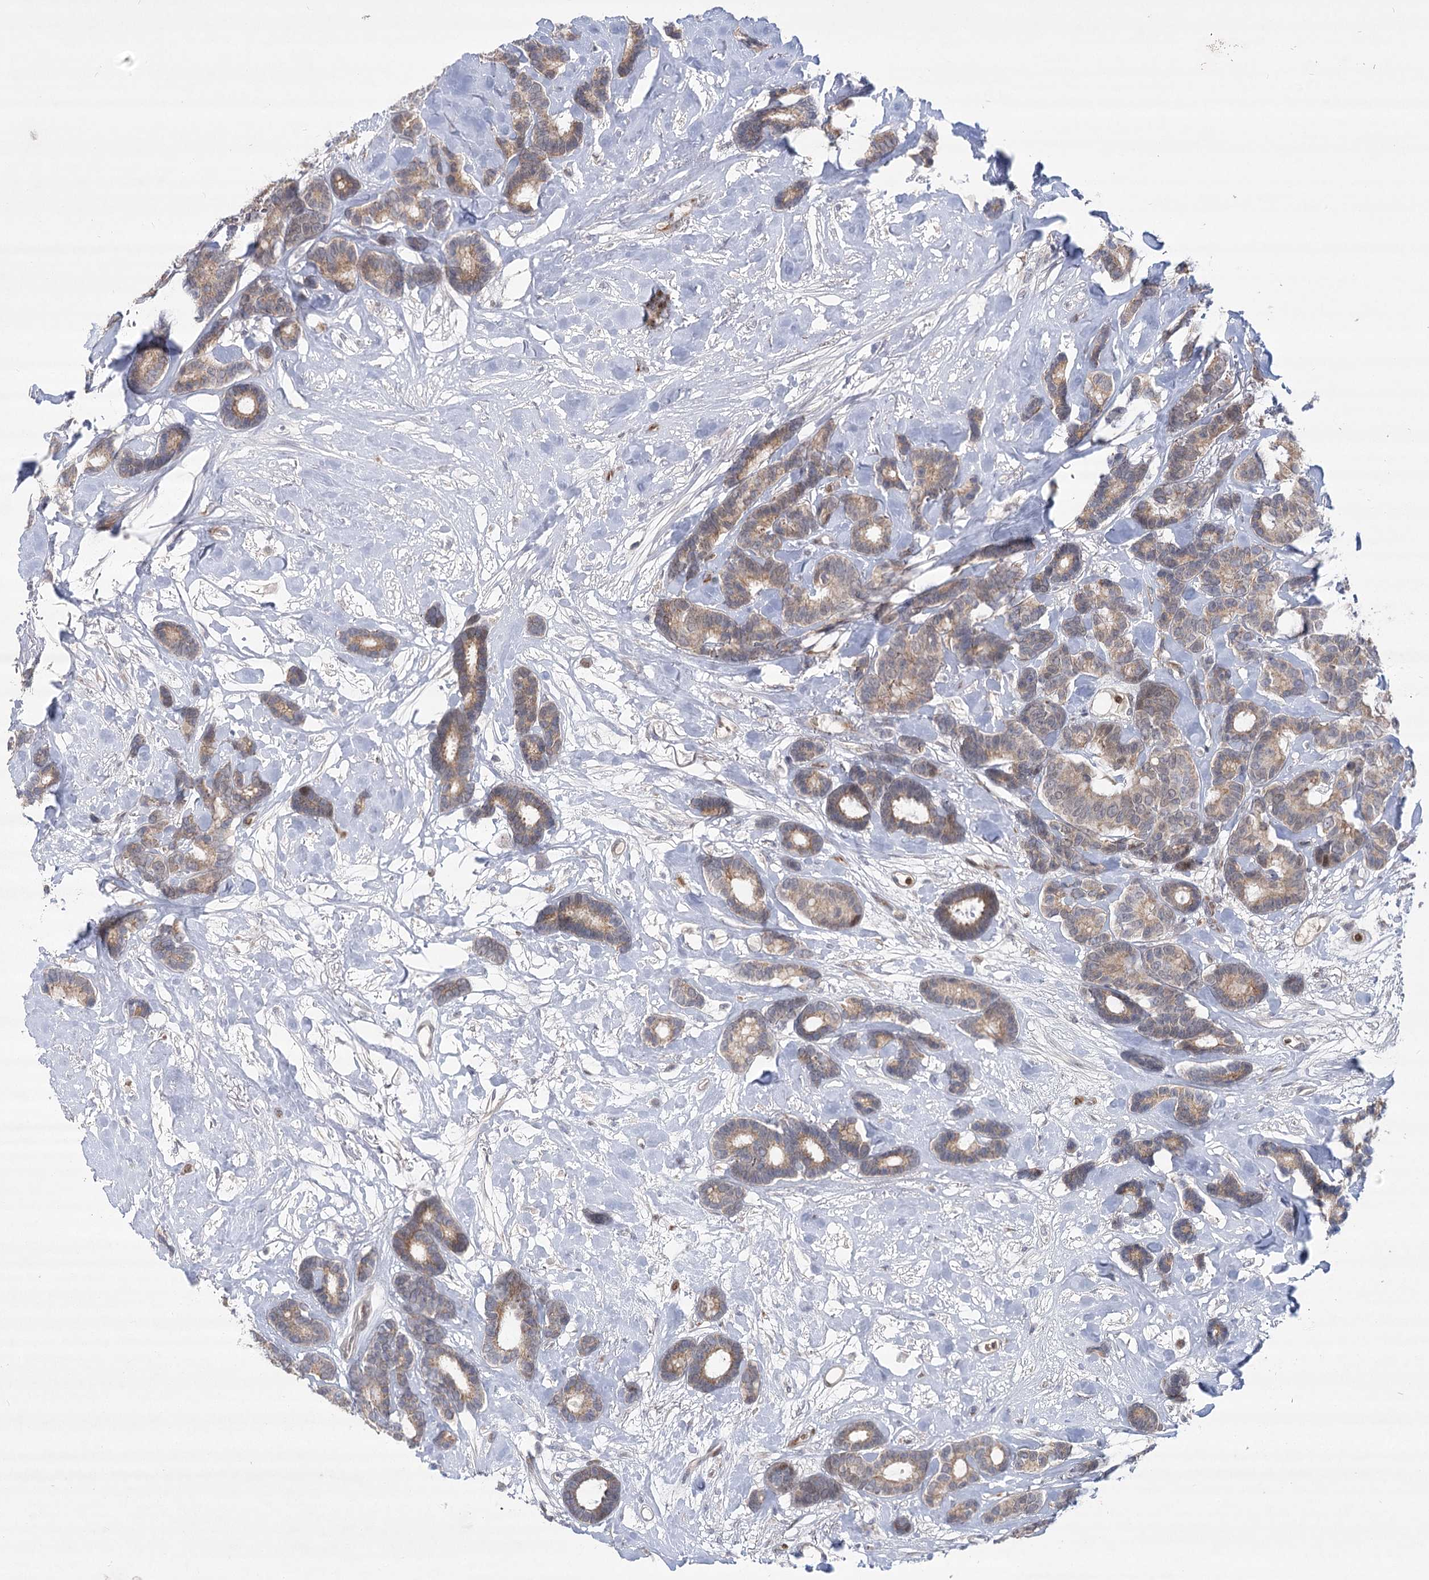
{"staining": {"intensity": "weak", "quantity": ">75%", "location": "cytoplasmic/membranous"}, "tissue": "breast cancer", "cell_type": "Tumor cells", "image_type": "cancer", "snomed": [{"axis": "morphology", "description": "Duct carcinoma"}, {"axis": "topography", "description": "Breast"}], "caption": "Immunohistochemistry (IHC) (DAB (3,3'-diaminobenzidine)) staining of human intraductal carcinoma (breast) reveals weak cytoplasmic/membranous protein staining in about >75% of tumor cells.", "gene": "NSMCE4A", "patient": {"sex": "female", "age": 87}}